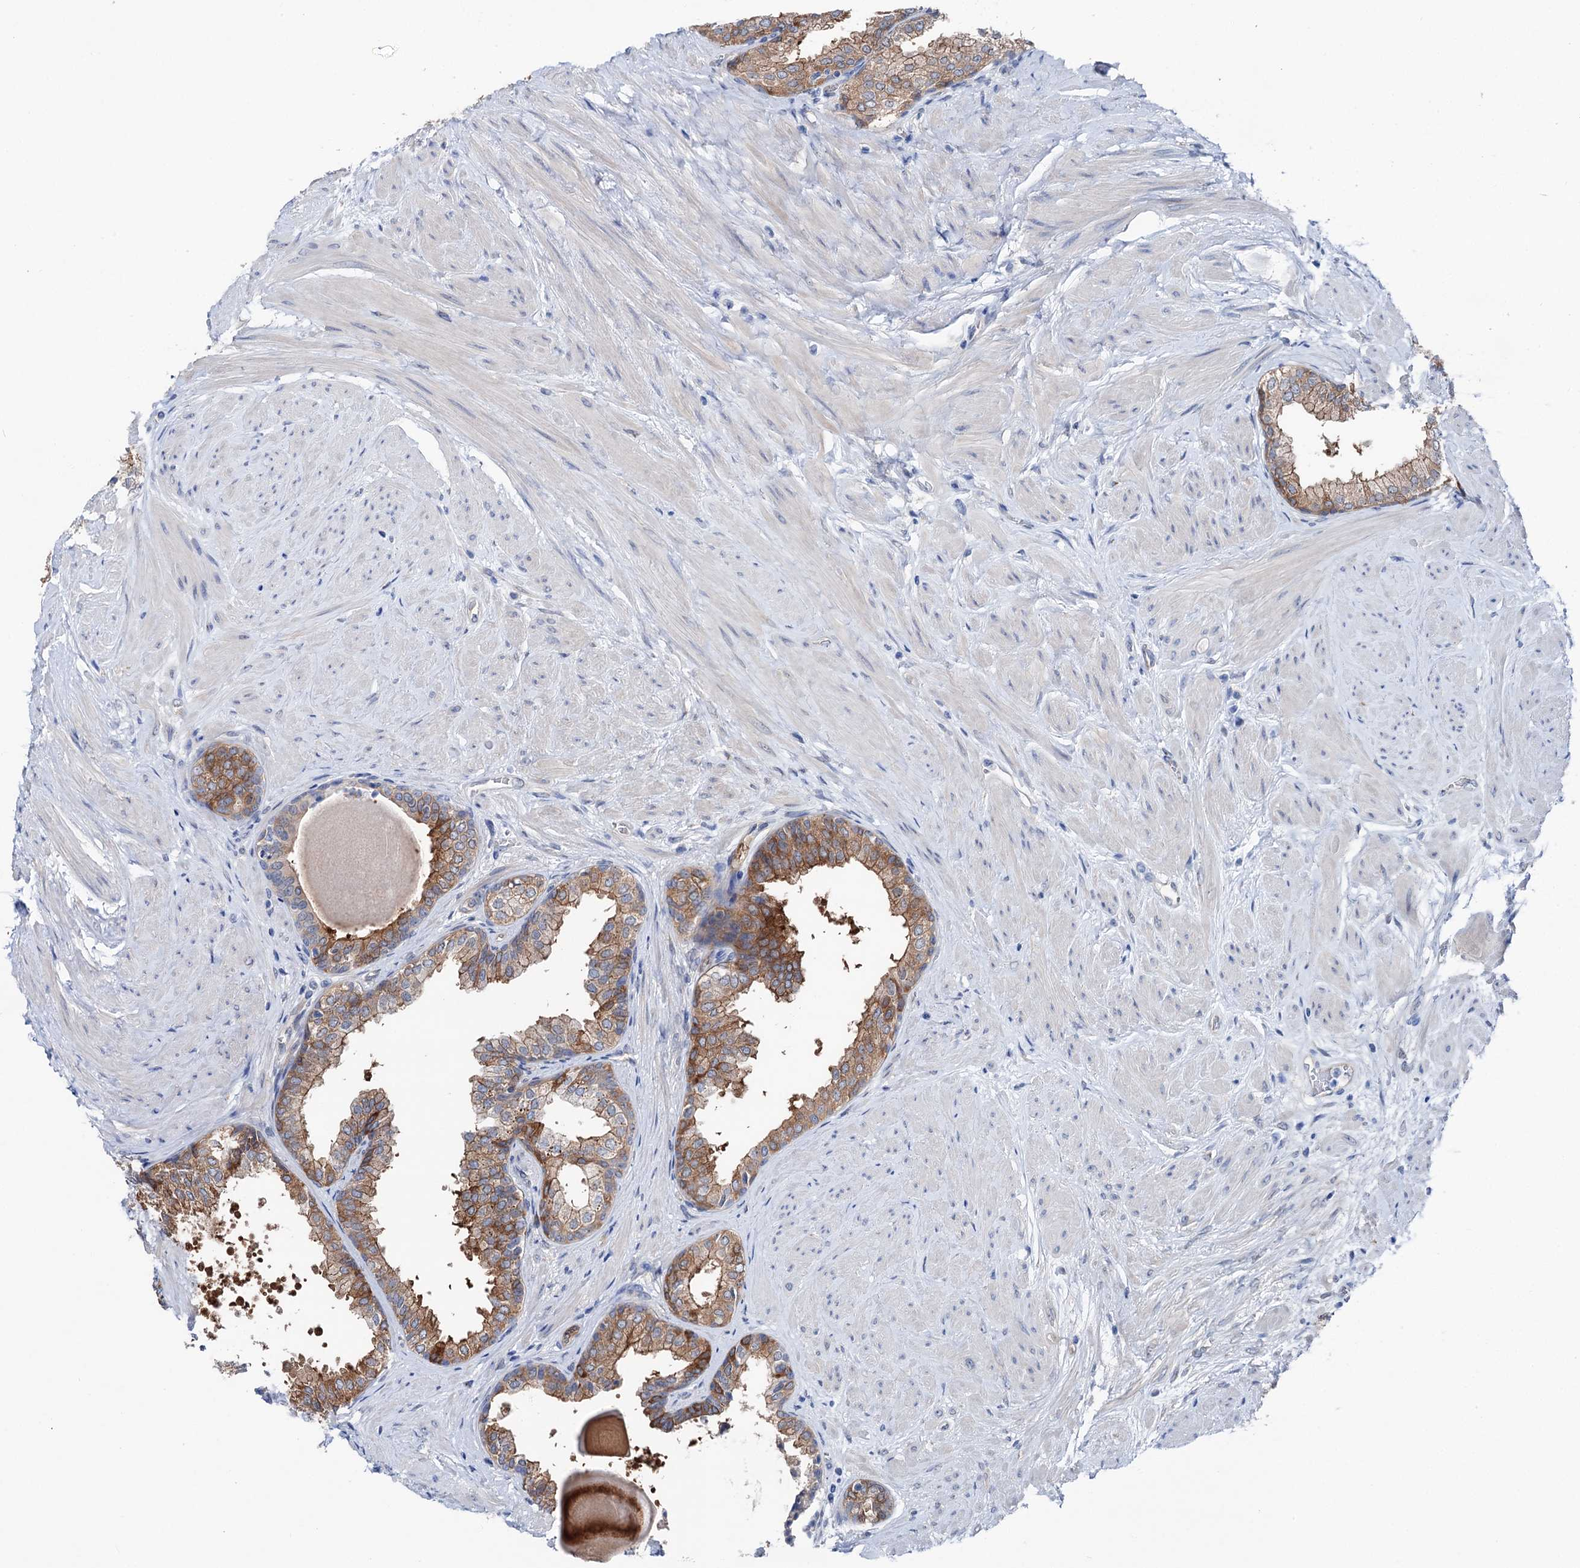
{"staining": {"intensity": "moderate", "quantity": "25%-75%", "location": "cytoplasmic/membranous"}, "tissue": "prostate", "cell_type": "Glandular cells", "image_type": "normal", "snomed": [{"axis": "morphology", "description": "Normal tissue, NOS"}, {"axis": "topography", "description": "Prostate"}], "caption": "Glandular cells reveal medium levels of moderate cytoplasmic/membranous staining in about 25%-75% of cells in unremarkable prostate. (DAB (3,3'-diaminobenzidine) = brown stain, brightfield microscopy at high magnification).", "gene": "SHROOM1", "patient": {"sex": "male", "age": 48}}